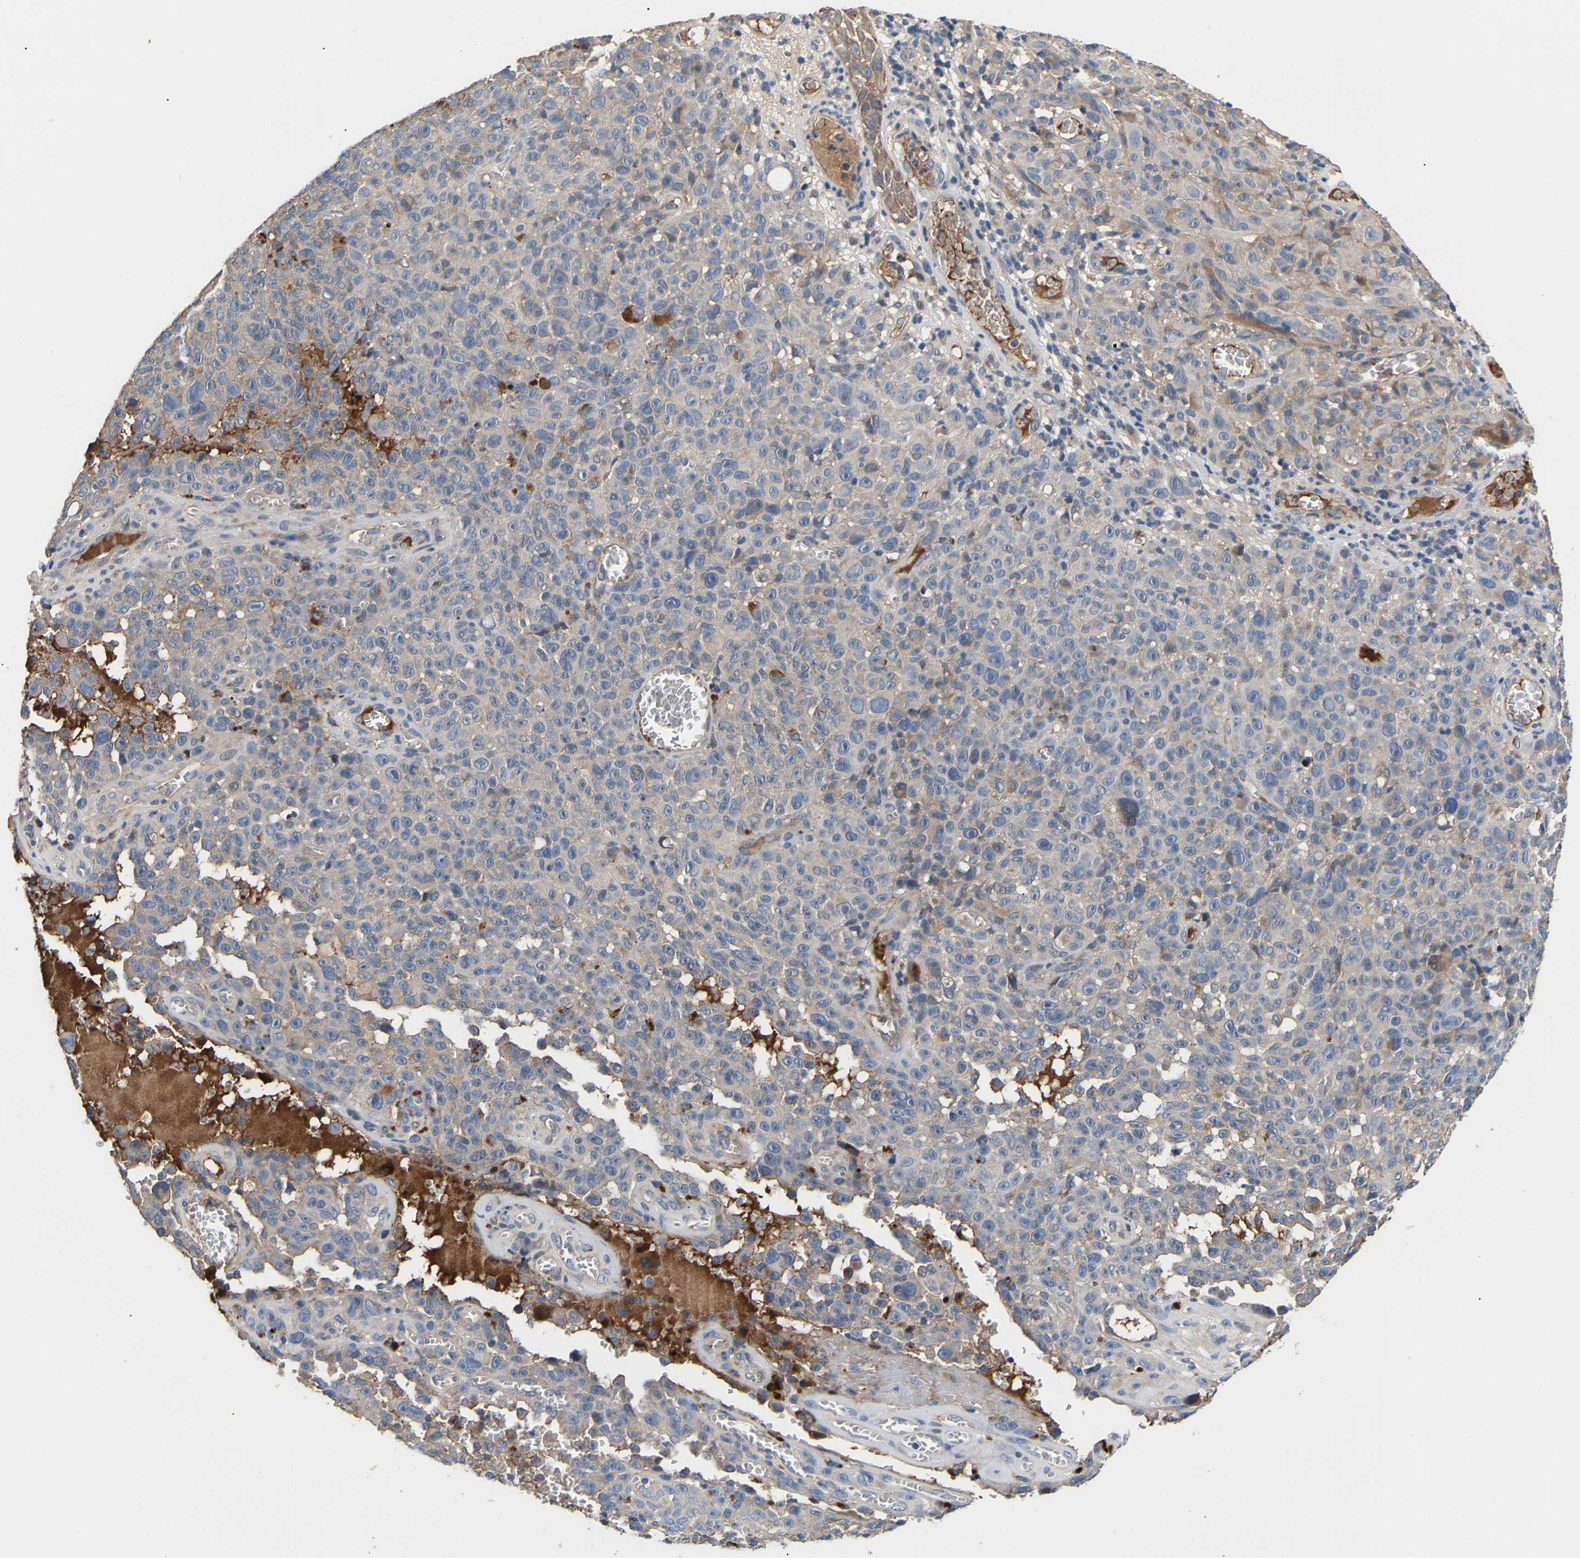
{"staining": {"intensity": "negative", "quantity": "none", "location": "none"}, "tissue": "melanoma", "cell_type": "Tumor cells", "image_type": "cancer", "snomed": [{"axis": "morphology", "description": "Malignant melanoma, NOS"}, {"axis": "topography", "description": "Skin"}], "caption": "Immunohistochemistry image of neoplastic tissue: malignant melanoma stained with DAB (3,3'-diaminobenzidine) exhibits no significant protein positivity in tumor cells. (DAB (3,3'-diaminobenzidine) immunohistochemistry, high magnification).", "gene": "KASH5", "patient": {"sex": "female", "age": 82}}